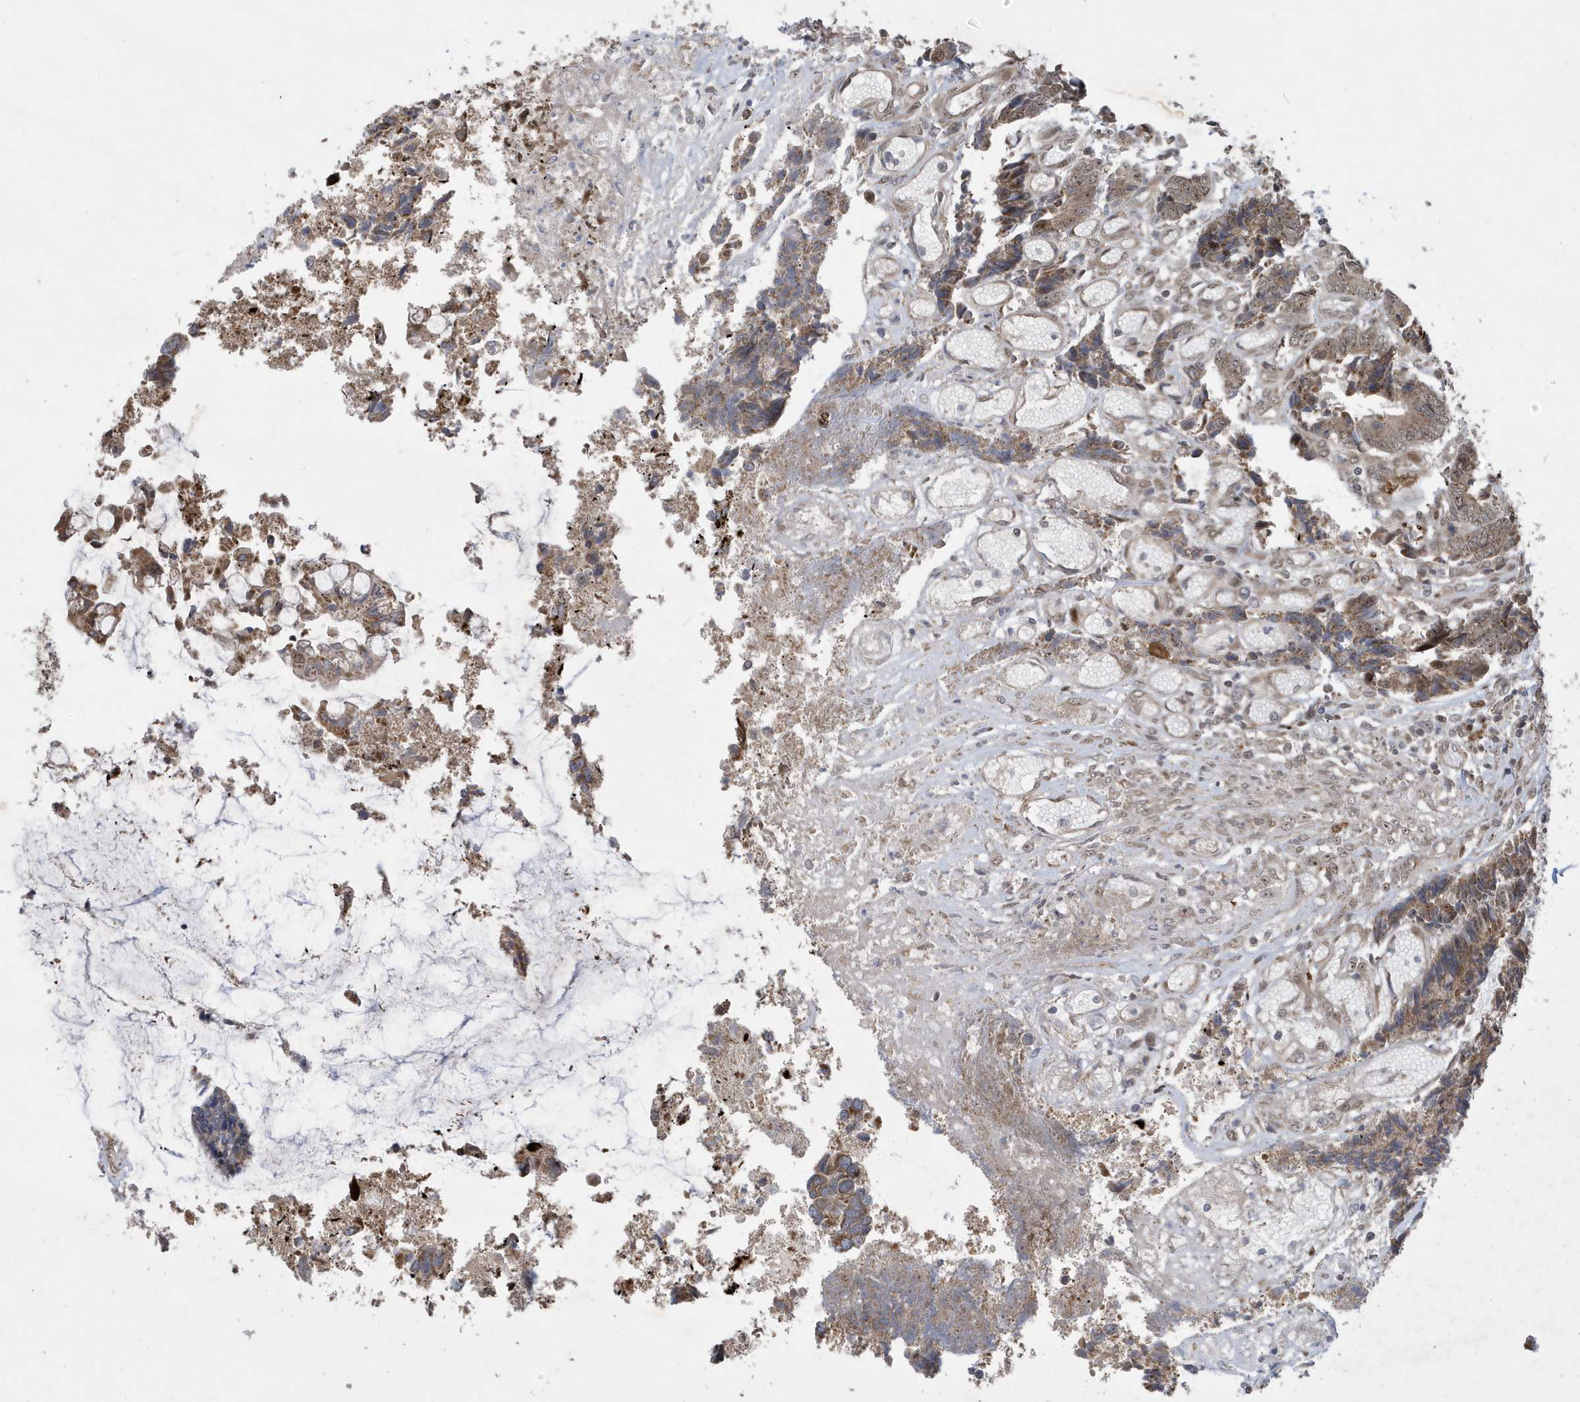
{"staining": {"intensity": "moderate", "quantity": ">75%", "location": "cytoplasmic/membranous"}, "tissue": "colorectal cancer", "cell_type": "Tumor cells", "image_type": "cancer", "snomed": [{"axis": "morphology", "description": "Adenocarcinoma, NOS"}, {"axis": "topography", "description": "Rectum"}], "caption": "Immunohistochemistry (IHC) of human adenocarcinoma (colorectal) shows medium levels of moderate cytoplasmic/membranous staining in approximately >75% of tumor cells.", "gene": "FAM9B", "patient": {"sex": "male", "age": 84}}